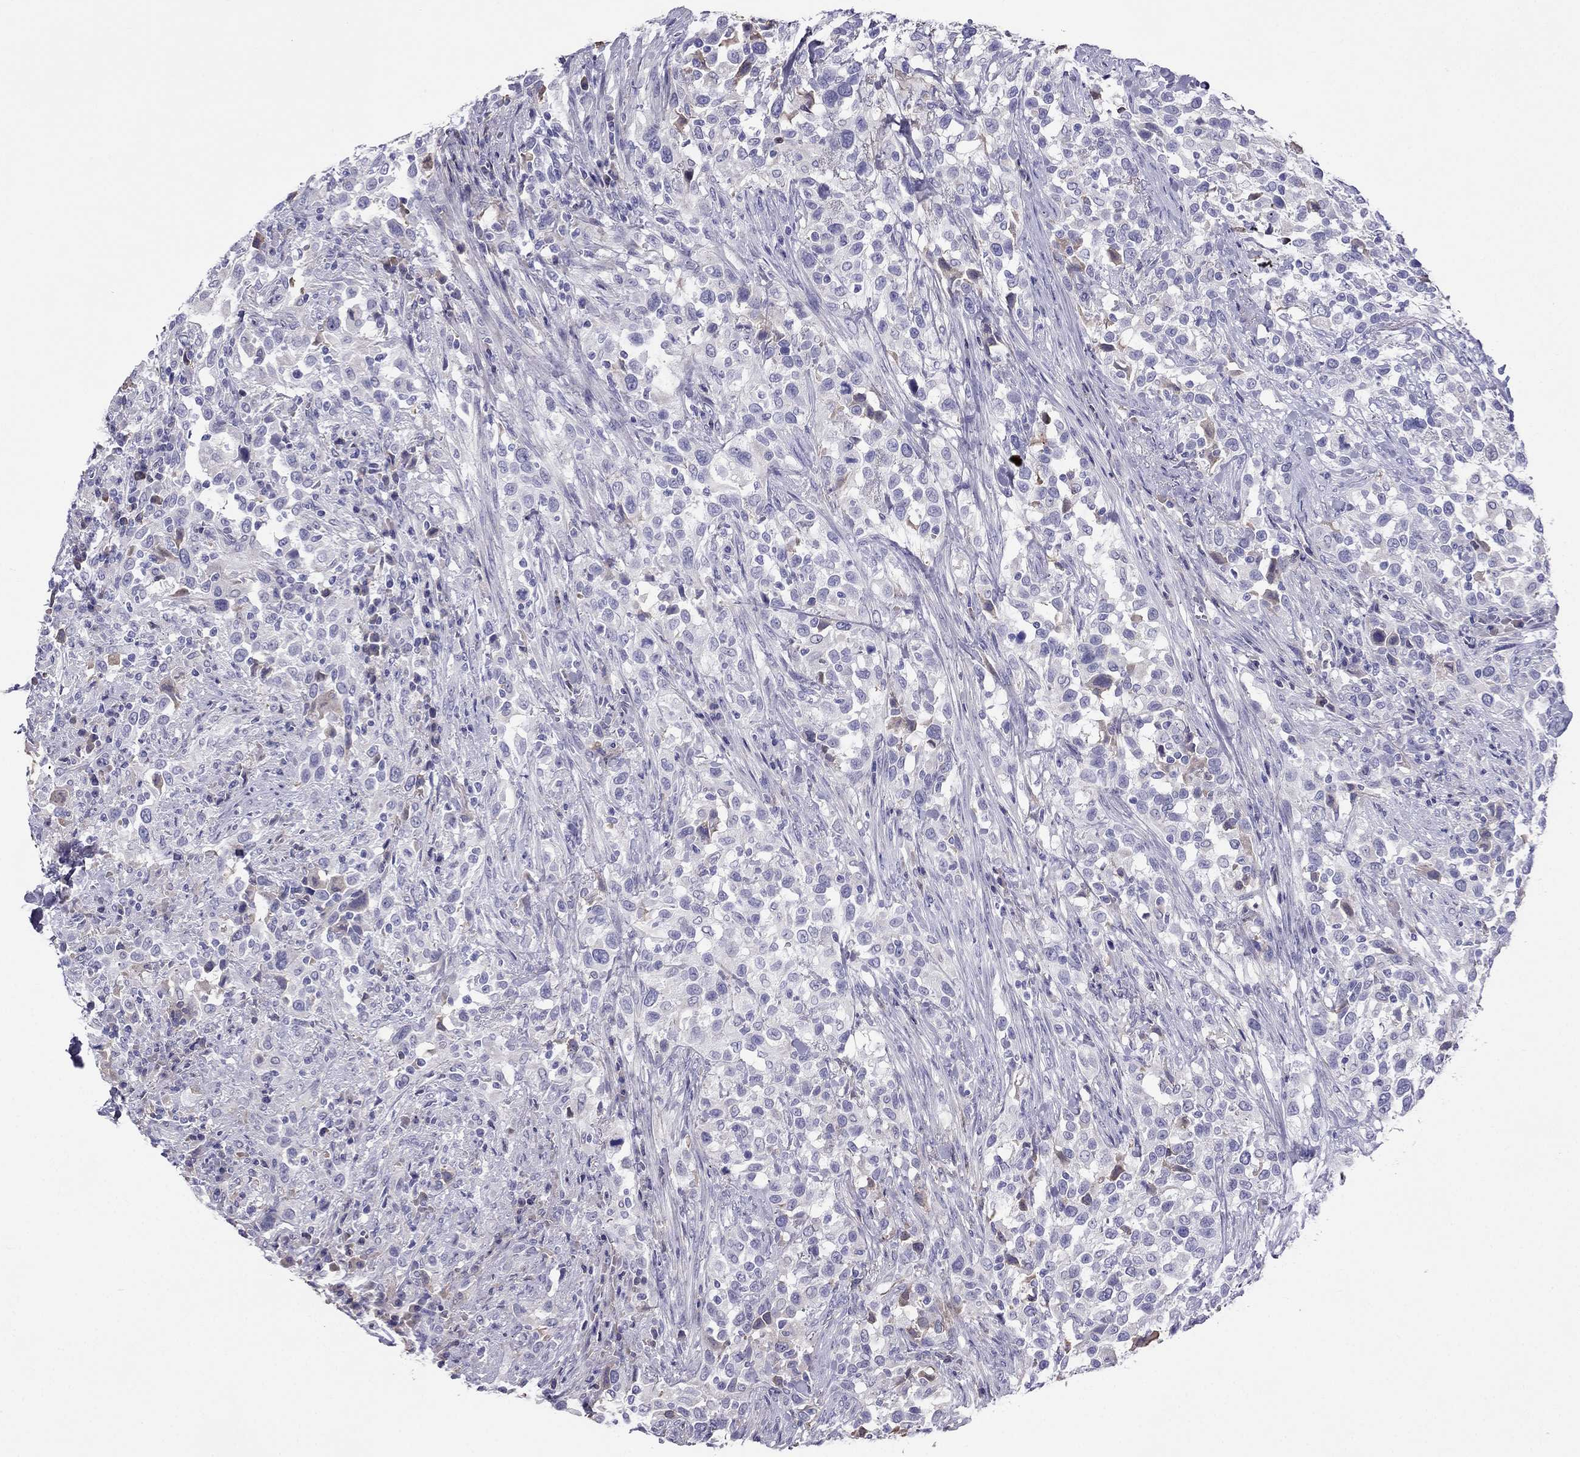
{"staining": {"intensity": "negative", "quantity": "none", "location": "none"}, "tissue": "urothelial cancer", "cell_type": "Tumor cells", "image_type": "cancer", "snomed": [{"axis": "morphology", "description": "Urothelial carcinoma, NOS"}, {"axis": "morphology", "description": "Urothelial carcinoma, High grade"}, {"axis": "topography", "description": "Urinary bladder"}], "caption": "This photomicrograph is of urothelial carcinoma (high-grade) stained with immunohistochemistry (IHC) to label a protein in brown with the nuclei are counter-stained blue. There is no staining in tumor cells.", "gene": "TBC1D21", "patient": {"sex": "female", "age": 64}}